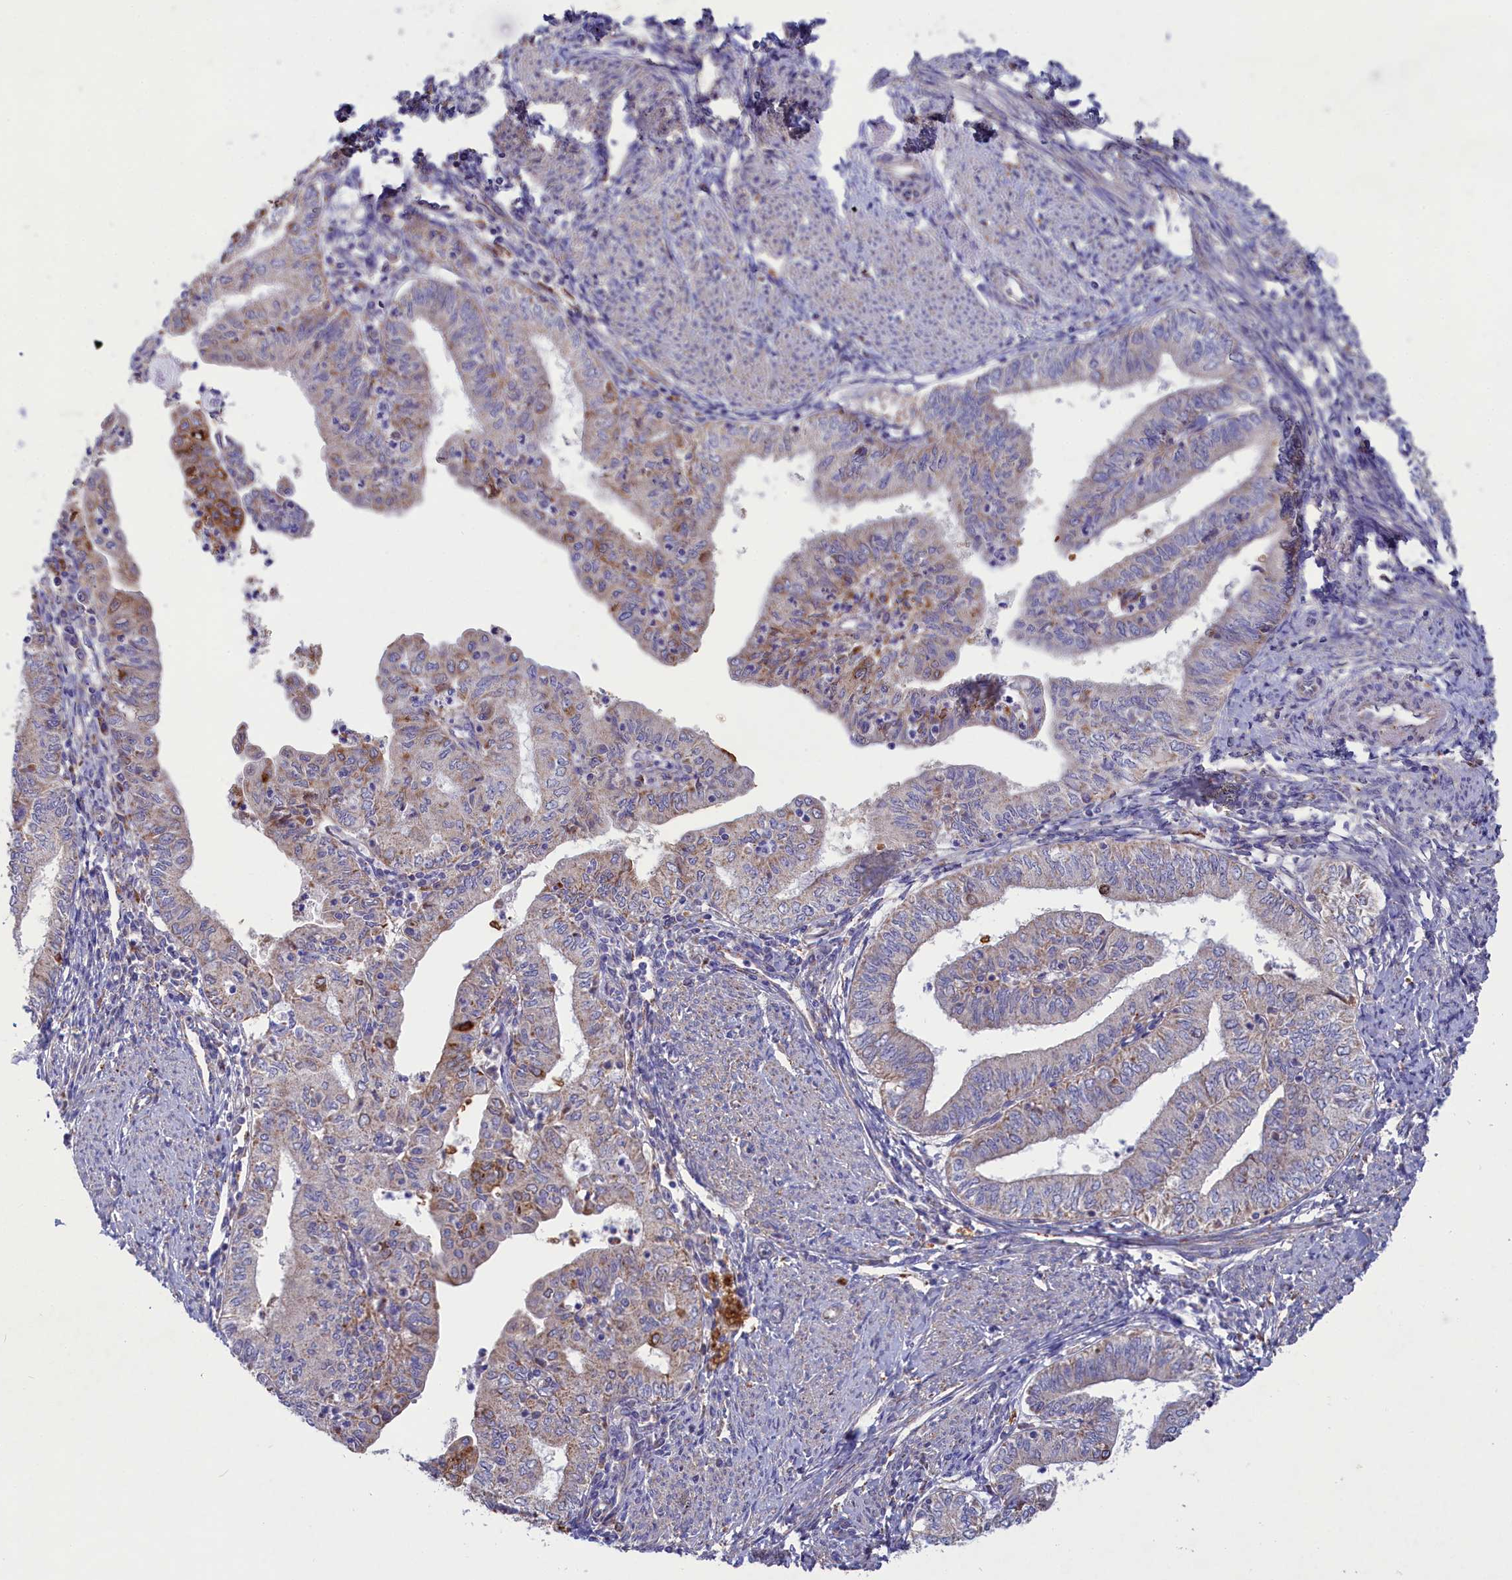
{"staining": {"intensity": "moderate", "quantity": "<25%", "location": "cytoplasmic/membranous"}, "tissue": "endometrial cancer", "cell_type": "Tumor cells", "image_type": "cancer", "snomed": [{"axis": "morphology", "description": "Adenocarcinoma, NOS"}, {"axis": "topography", "description": "Endometrium"}], "caption": "Endometrial cancer tissue displays moderate cytoplasmic/membranous staining in about <25% of tumor cells, visualized by immunohistochemistry.", "gene": "WDR6", "patient": {"sex": "female", "age": 66}}